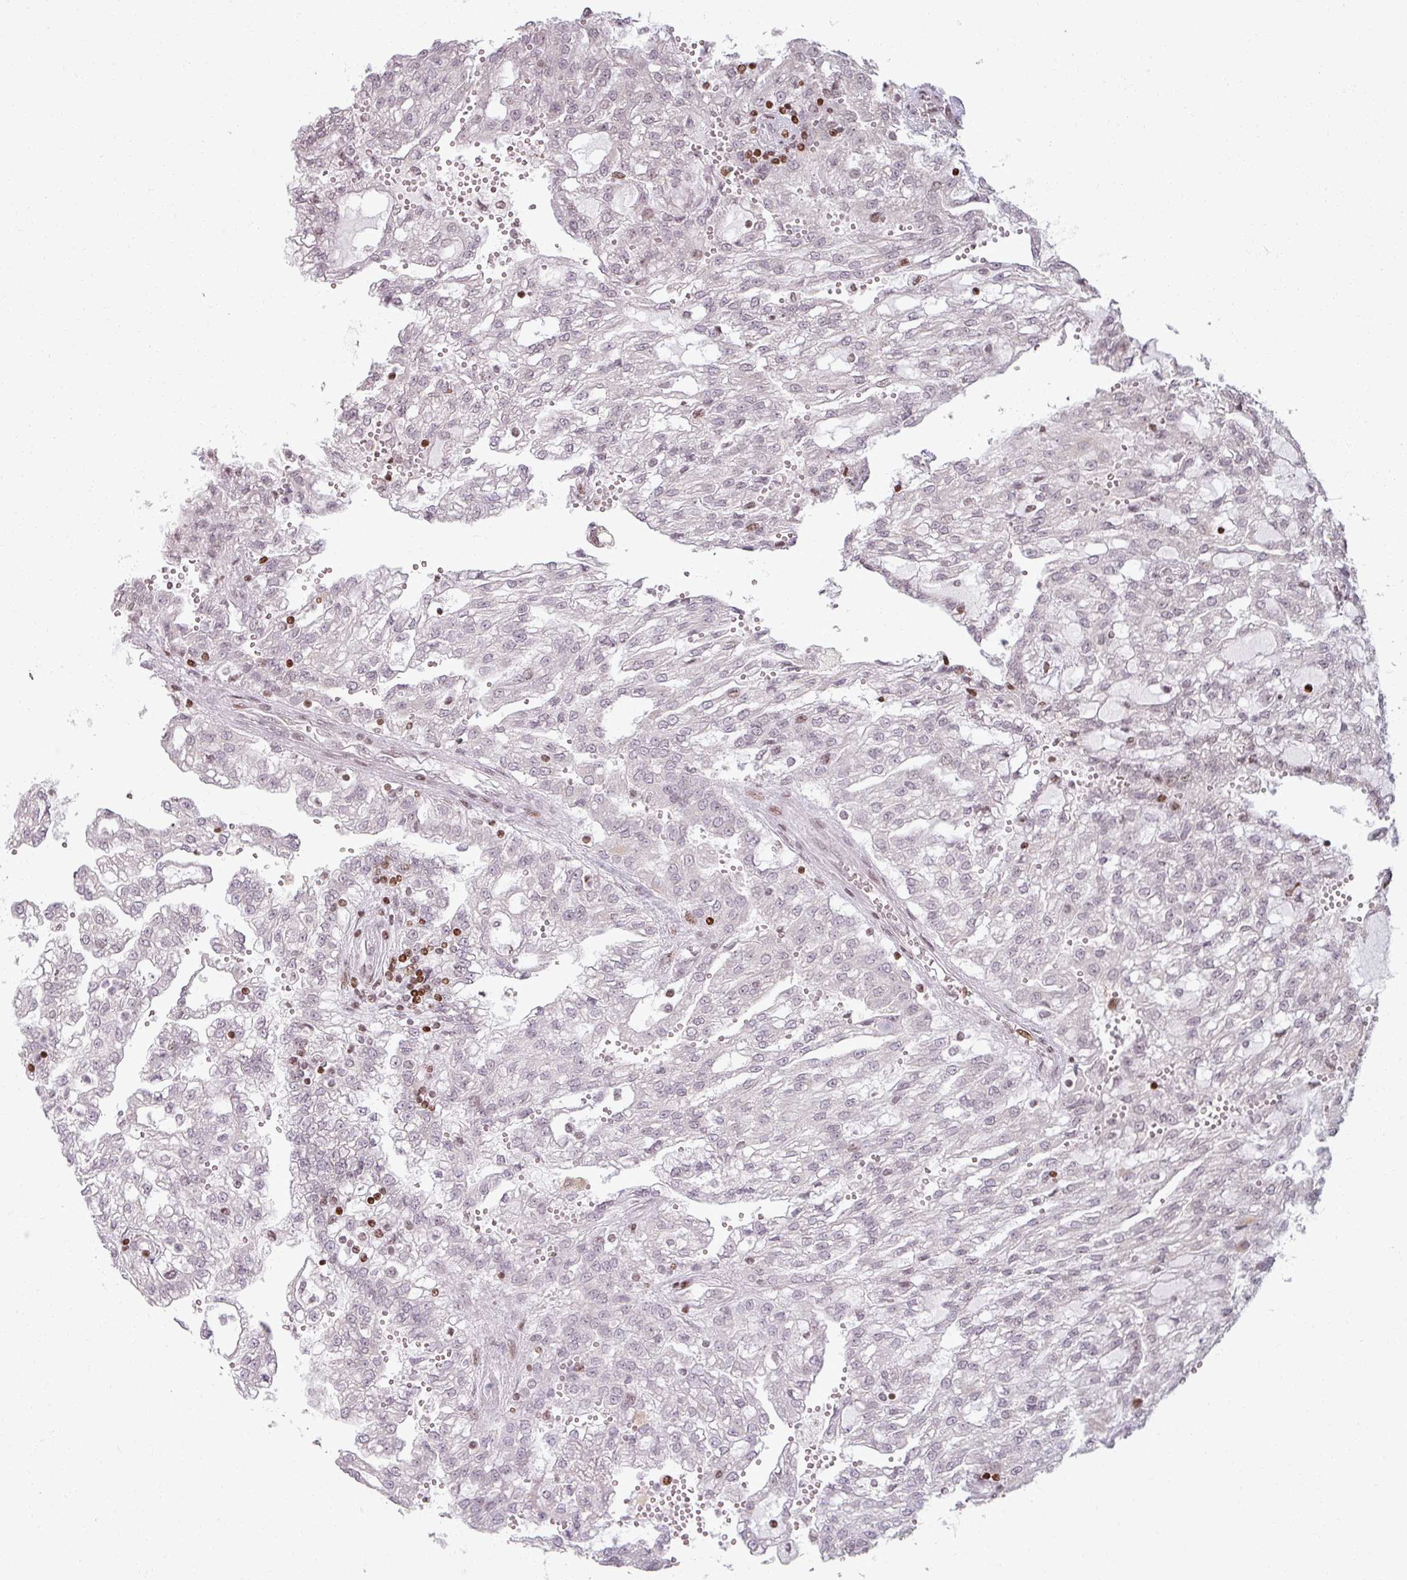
{"staining": {"intensity": "weak", "quantity": "<25%", "location": "nuclear"}, "tissue": "renal cancer", "cell_type": "Tumor cells", "image_type": "cancer", "snomed": [{"axis": "morphology", "description": "Adenocarcinoma, NOS"}, {"axis": "topography", "description": "Kidney"}], "caption": "IHC histopathology image of neoplastic tissue: renal cancer (adenocarcinoma) stained with DAB (3,3'-diaminobenzidine) exhibits no significant protein staining in tumor cells.", "gene": "NCOR1", "patient": {"sex": "male", "age": 63}}